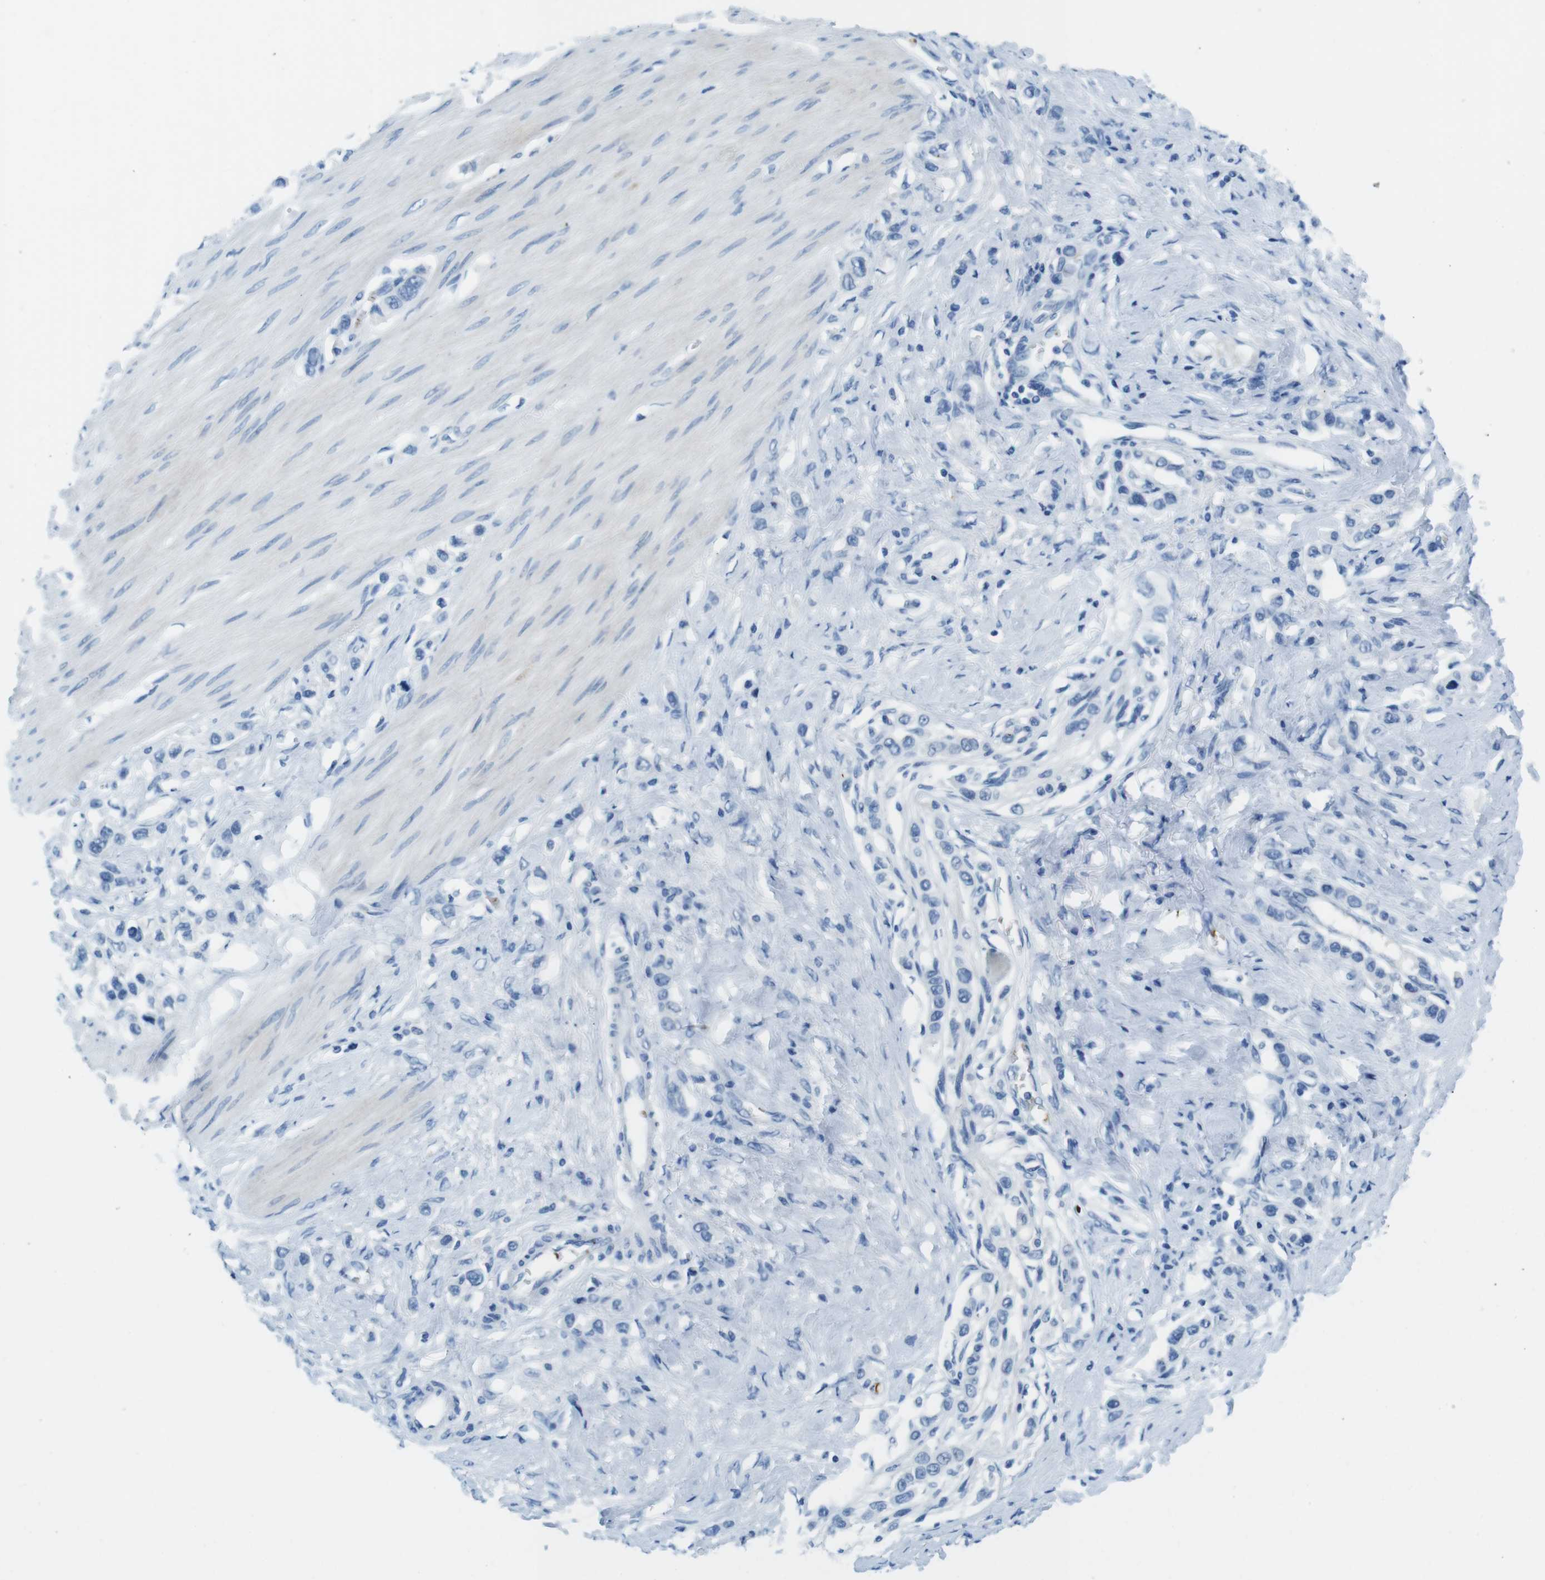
{"staining": {"intensity": "negative", "quantity": "none", "location": "none"}, "tissue": "stomach cancer", "cell_type": "Tumor cells", "image_type": "cancer", "snomed": [{"axis": "morphology", "description": "Adenocarcinoma, NOS"}, {"axis": "topography", "description": "Stomach"}], "caption": "Tumor cells are negative for protein expression in human stomach cancer.", "gene": "TFAP2C", "patient": {"sex": "female", "age": 65}}